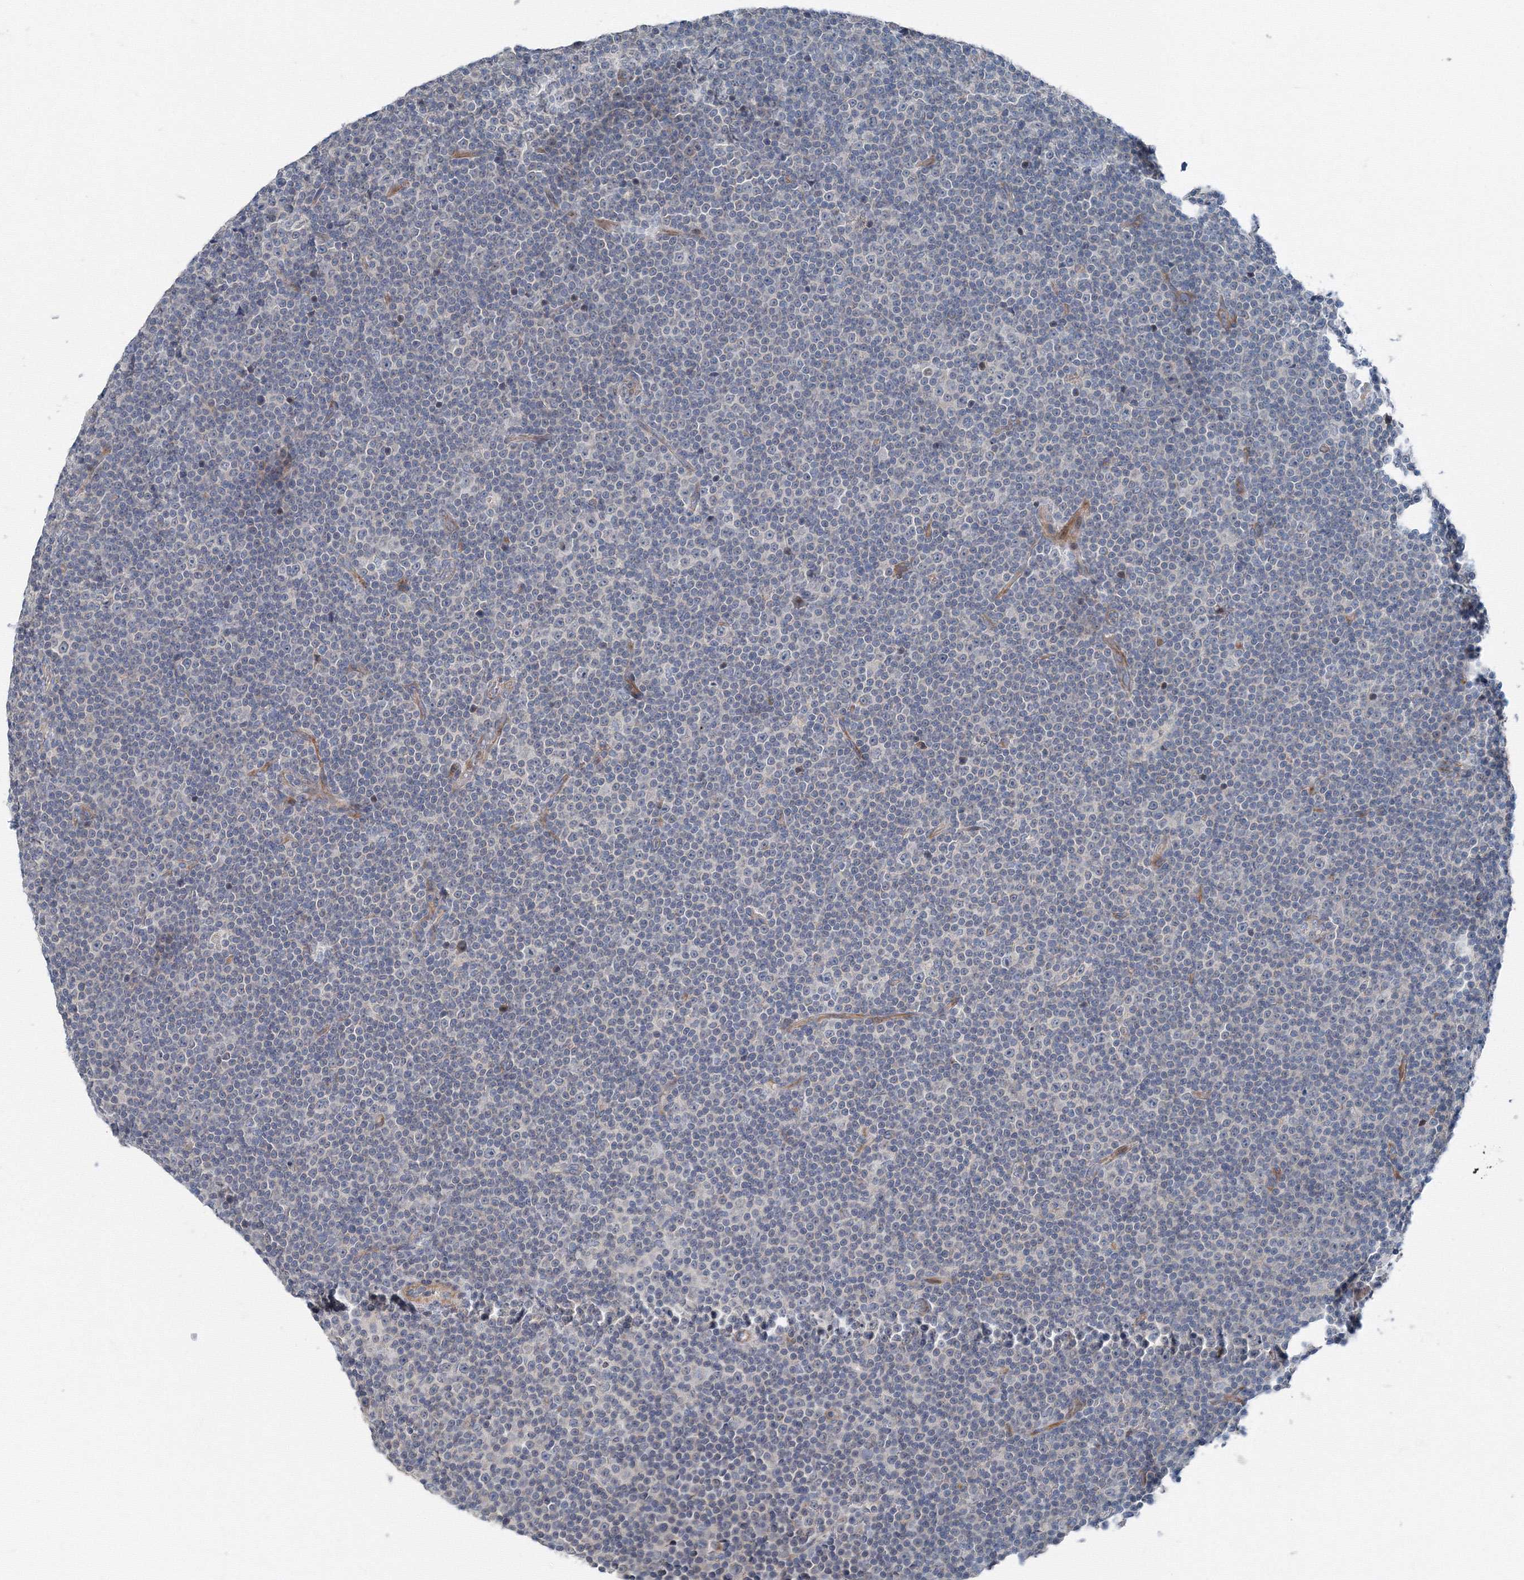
{"staining": {"intensity": "negative", "quantity": "none", "location": "none"}, "tissue": "lymphoma", "cell_type": "Tumor cells", "image_type": "cancer", "snomed": [{"axis": "morphology", "description": "Malignant lymphoma, non-Hodgkin's type, Low grade"}, {"axis": "topography", "description": "Lymph node"}], "caption": "Low-grade malignant lymphoma, non-Hodgkin's type was stained to show a protein in brown. There is no significant expression in tumor cells.", "gene": "AASDH", "patient": {"sex": "female", "age": 67}}